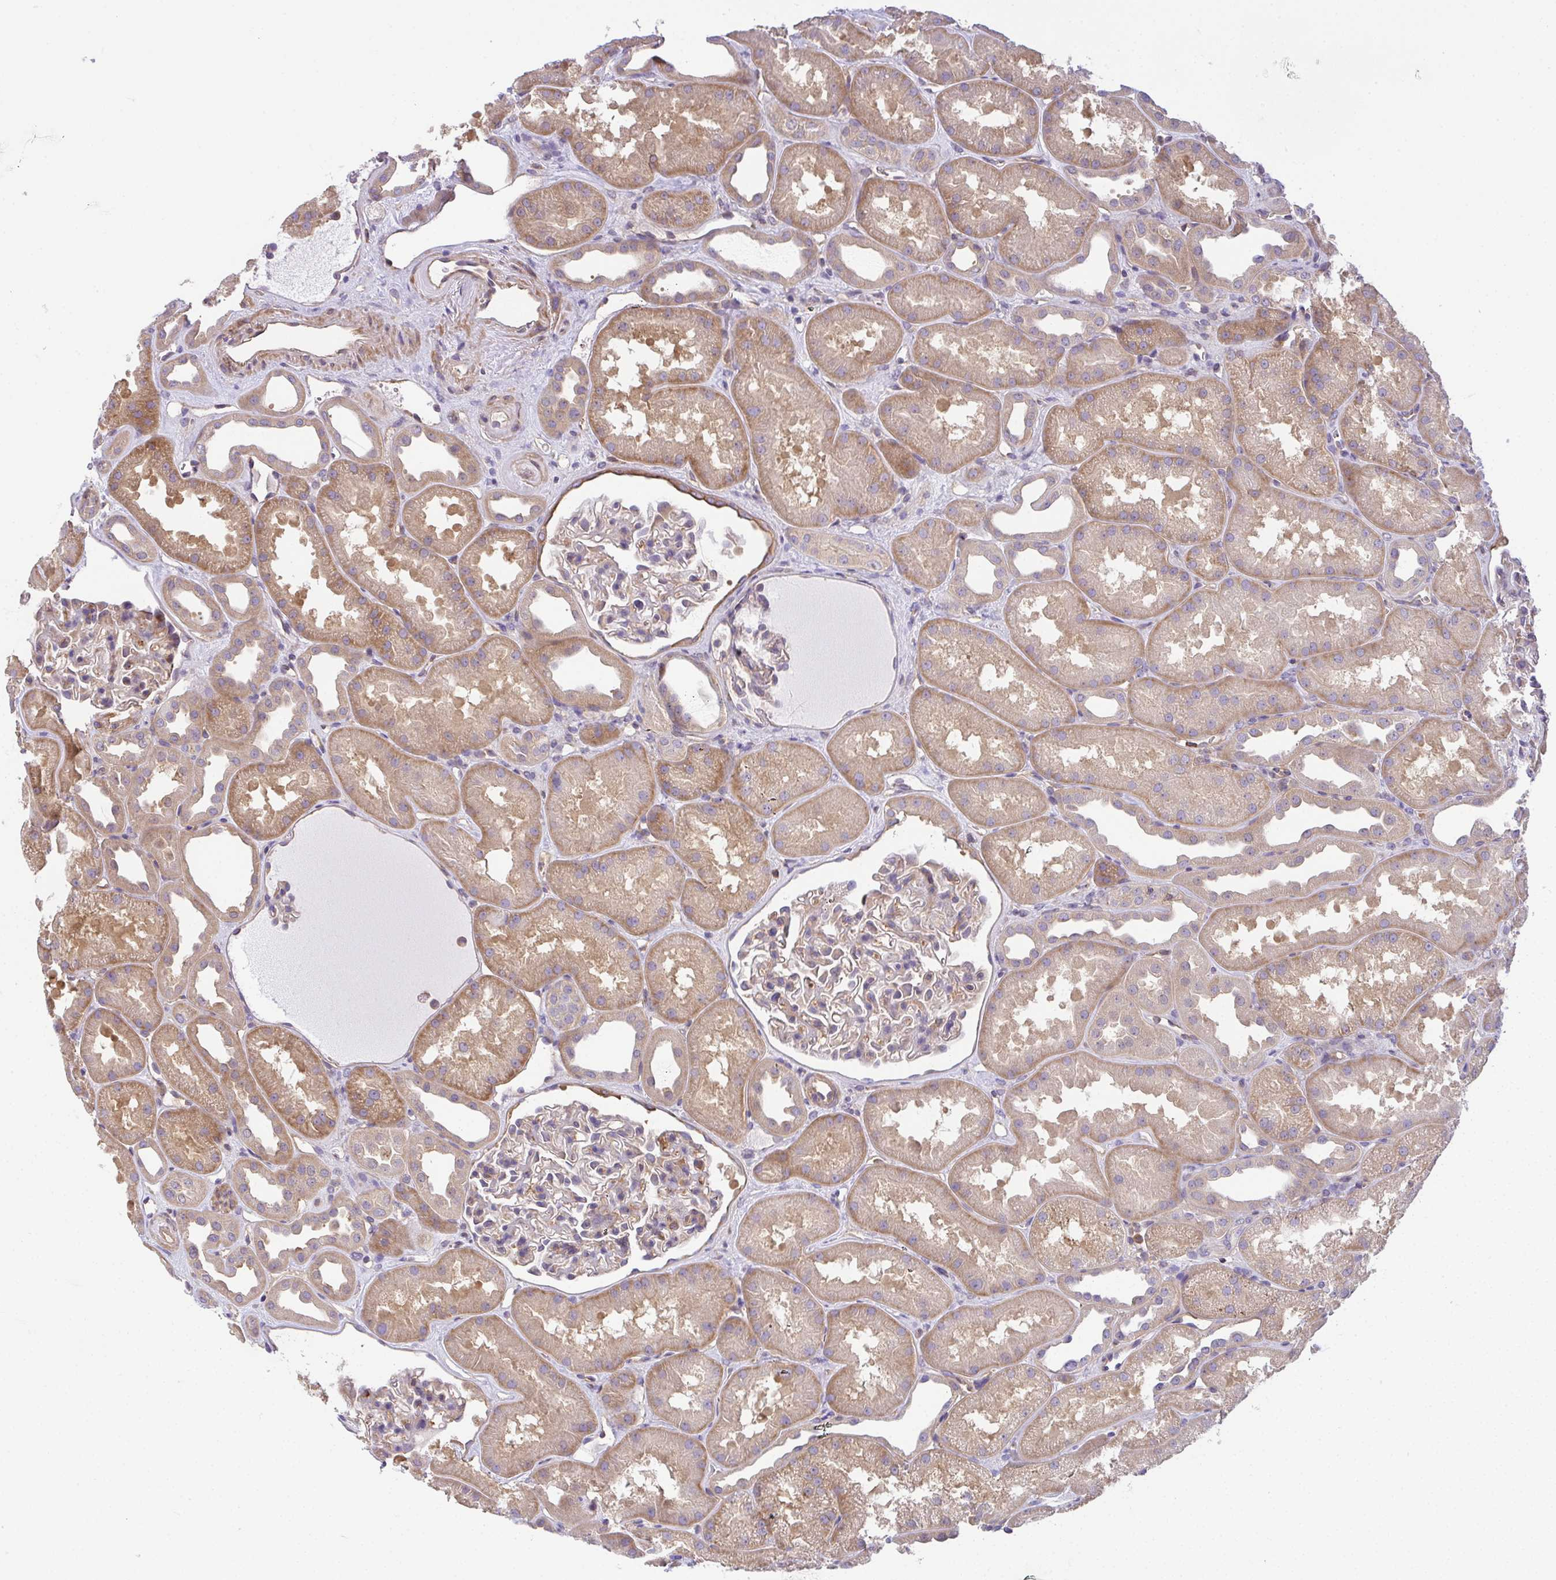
{"staining": {"intensity": "weak", "quantity": "25%-75%", "location": "cytoplasmic/membranous"}, "tissue": "kidney", "cell_type": "Cells in glomeruli", "image_type": "normal", "snomed": [{"axis": "morphology", "description": "Normal tissue, NOS"}, {"axis": "topography", "description": "Kidney"}], "caption": "Weak cytoplasmic/membranous expression is present in about 25%-75% of cells in glomeruli in unremarkable kidney. The staining is performed using DAB (3,3'-diaminobenzidine) brown chromogen to label protein expression. The nuclei are counter-stained blue using hematoxylin.", "gene": "TMEM229A", "patient": {"sex": "male", "age": 61}}